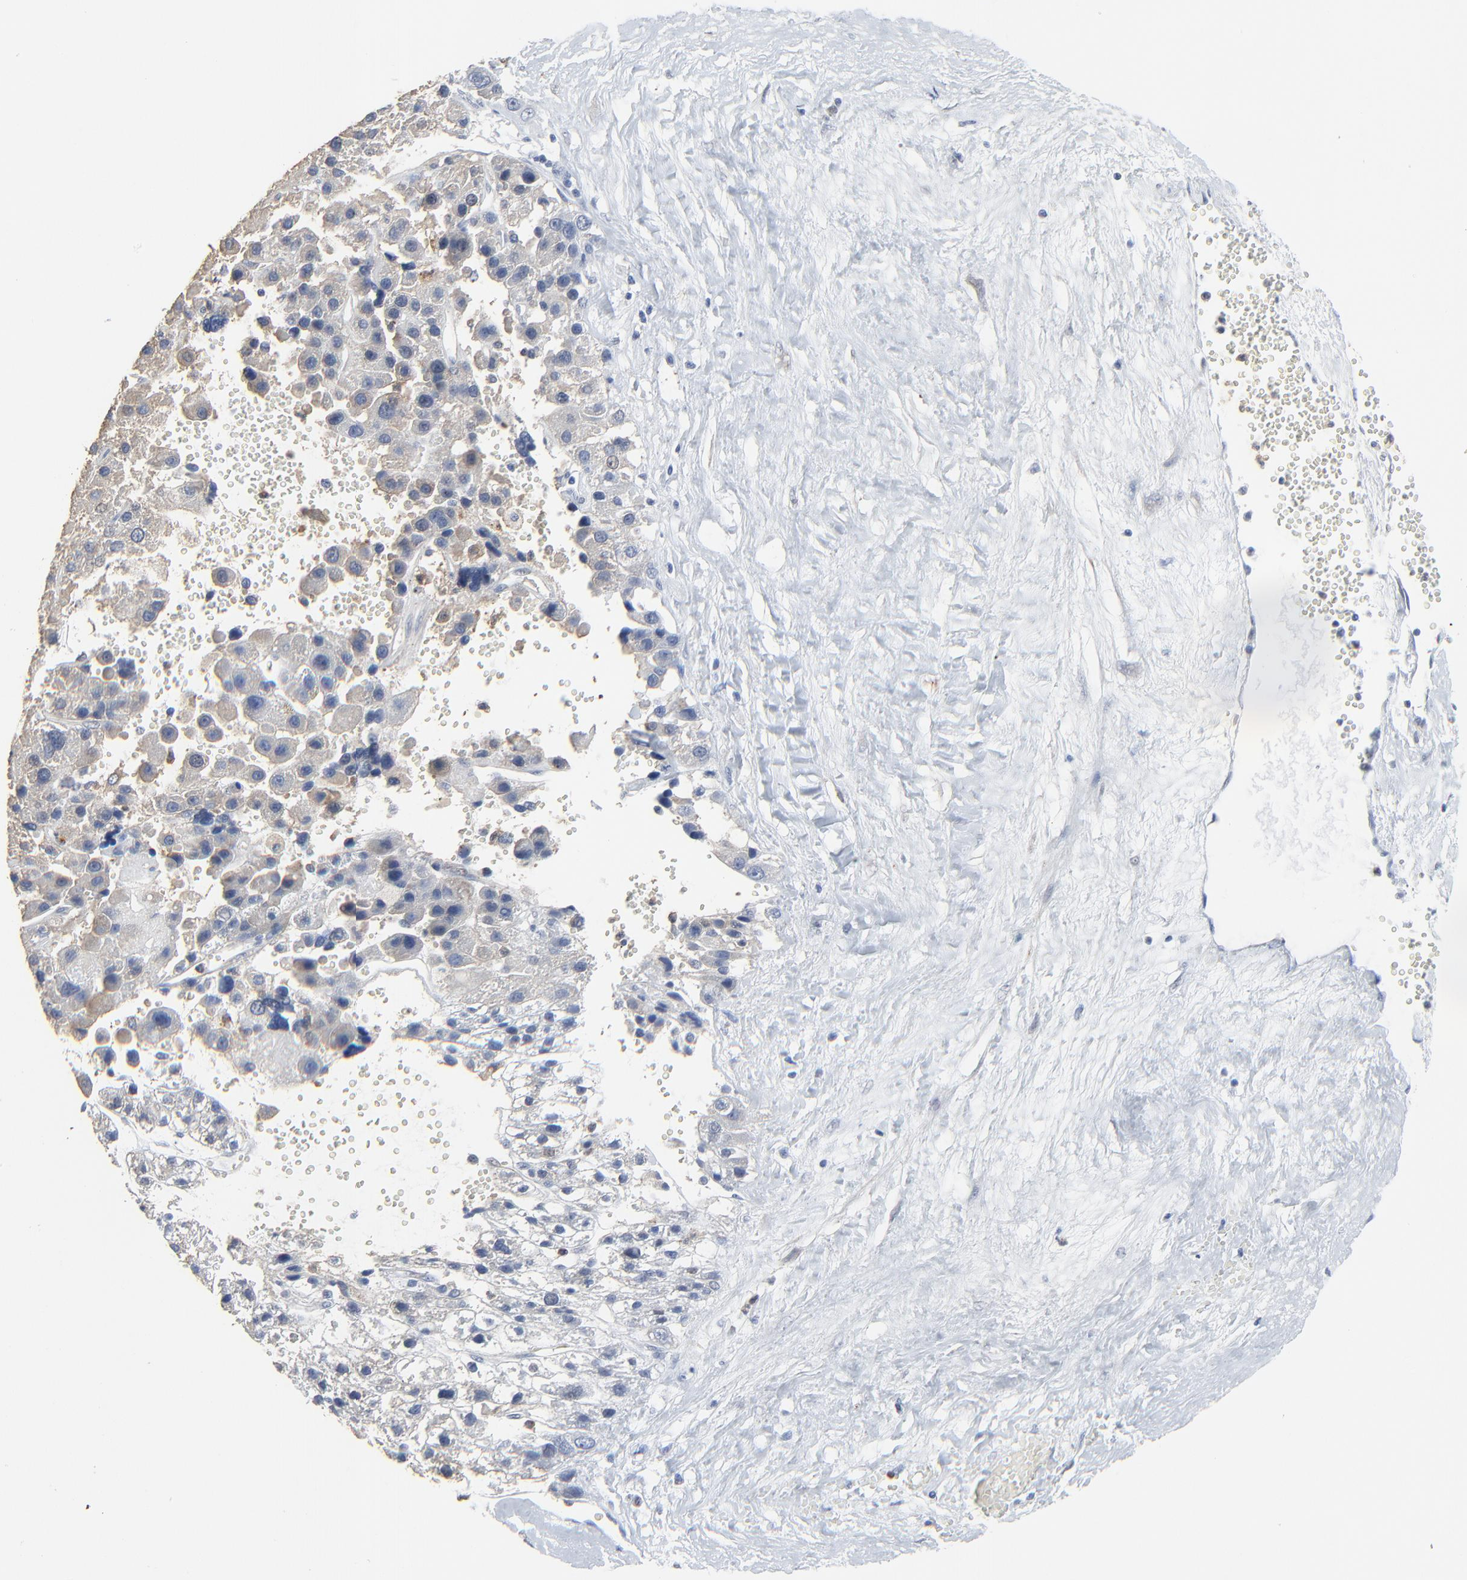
{"staining": {"intensity": "weak", "quantity": "<25%", "location": "cytoplasmic/membranous"}, "tissue": "liver cancer", "cell_type": "Tumor cells", "image_type": "cancer", "snomed": [{"axis": "morphology", "description": "Carcinoma, Hepatocellular, NOS"}, {"axis": "topography", "description": "Liver"}], "caption": "DAB immunohistochemical staining of liver cancer (hepatocellular carcinoma) exhibits no significant expression in tumor cells.", "gene": "BIRC3", "patient": {"sex": "female", "age": 85}}